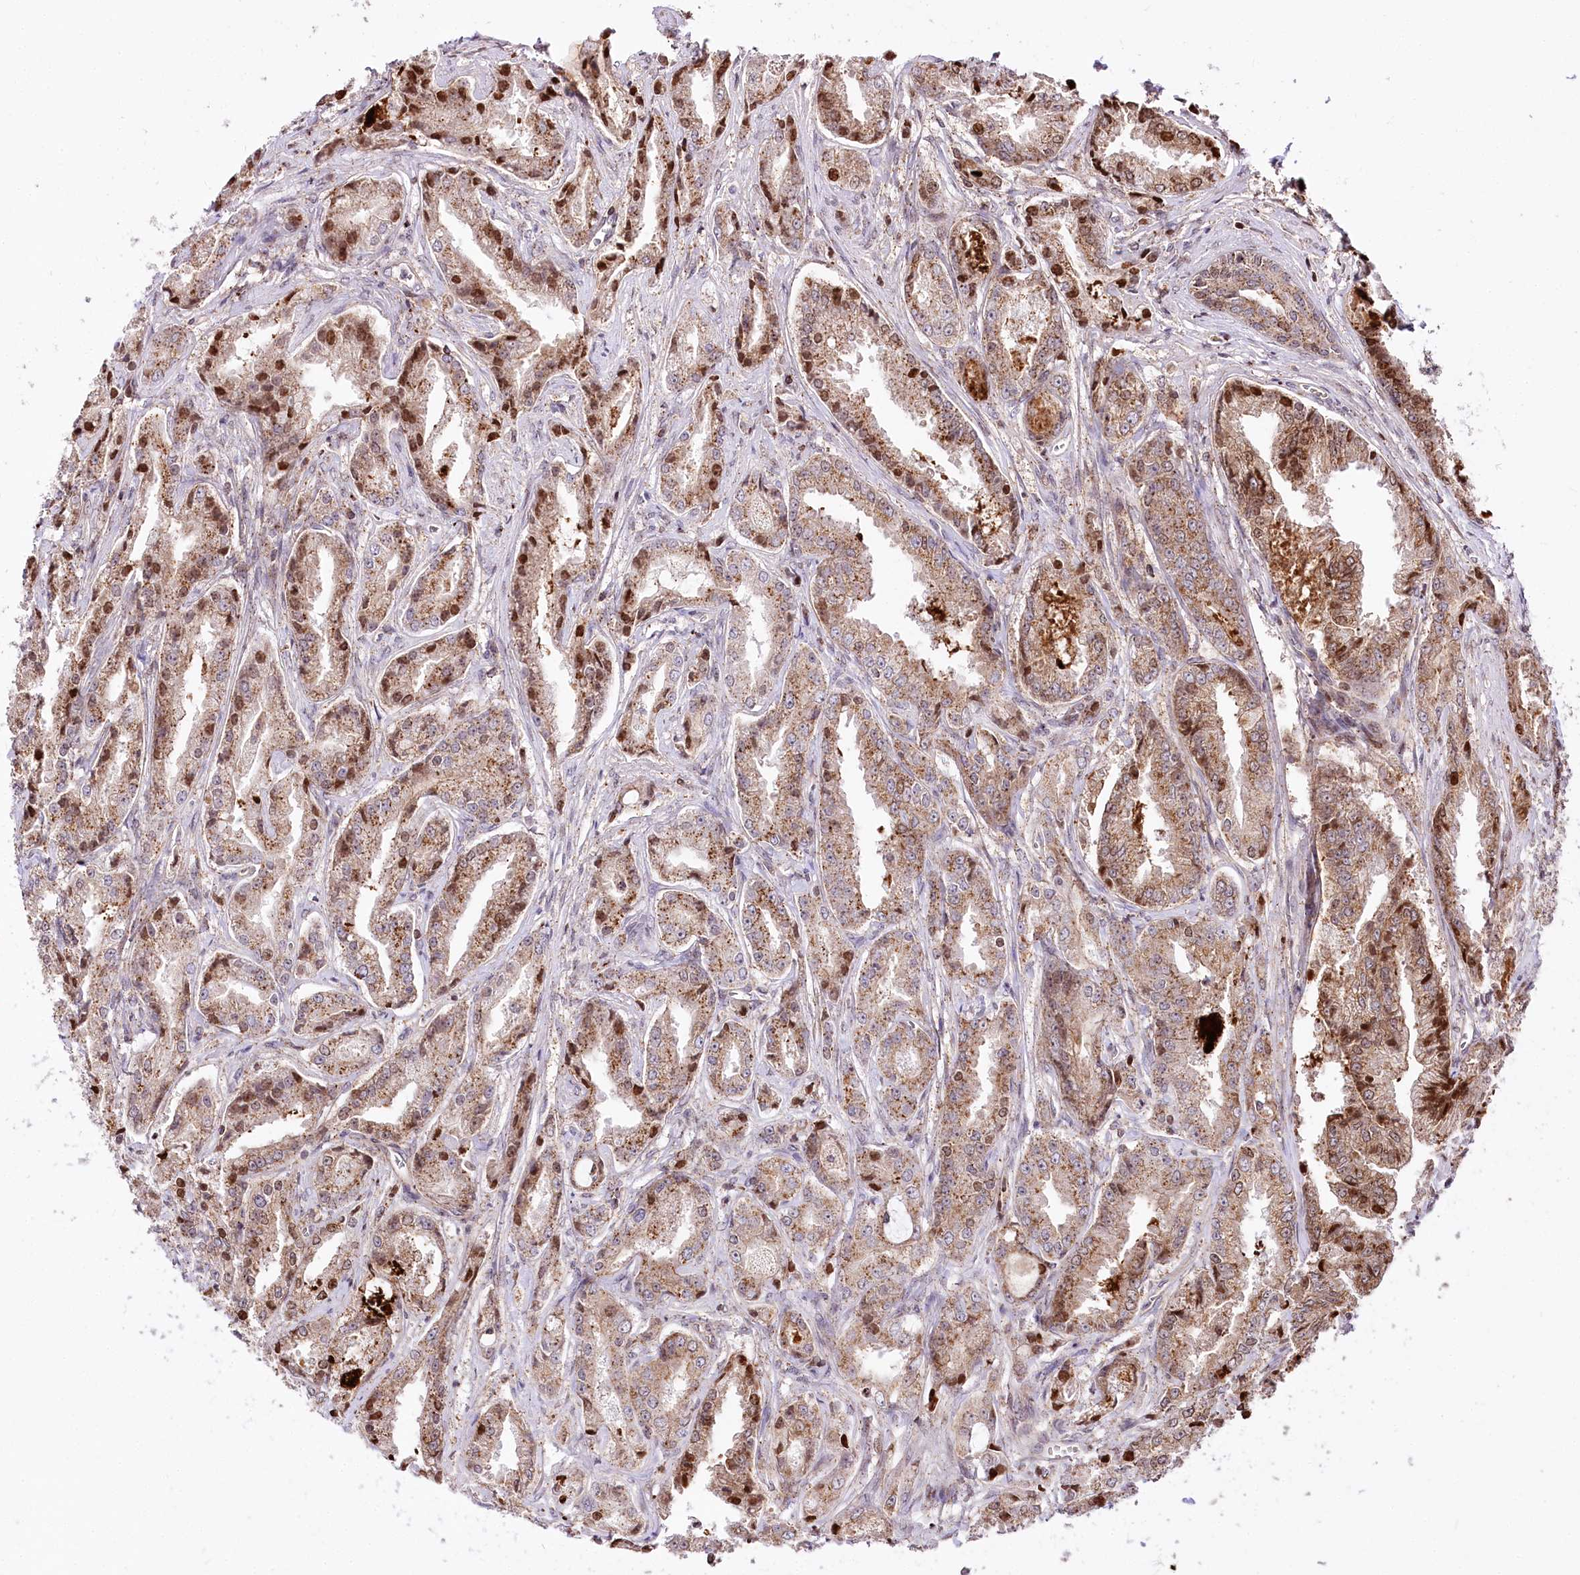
{"staining": {"intensity": "moderate", "quantity": ">75%", "location": "cytoplasmic/membranous,nuclear"}, "tissue": "prostate cancer", "cell_type": "Tumor cells", "image_type": "cancer", "snomed": [{"axis": "morphology", "description": "Adenocarcinoma, High grade"}, {"axis": "topography", "description": "Prostate"}], "caption": "Immunohistochemistry histopathology image of human prostate adenocarcinoma (high-grade) stained for a protein (brown), which displays medium levels of moderate cytoplasmic/membranous and nuclear expression in approximately >75% of tumor cells.", "gene": "ZFYVE27", "patient": {"sex": "male", "age": 72}}